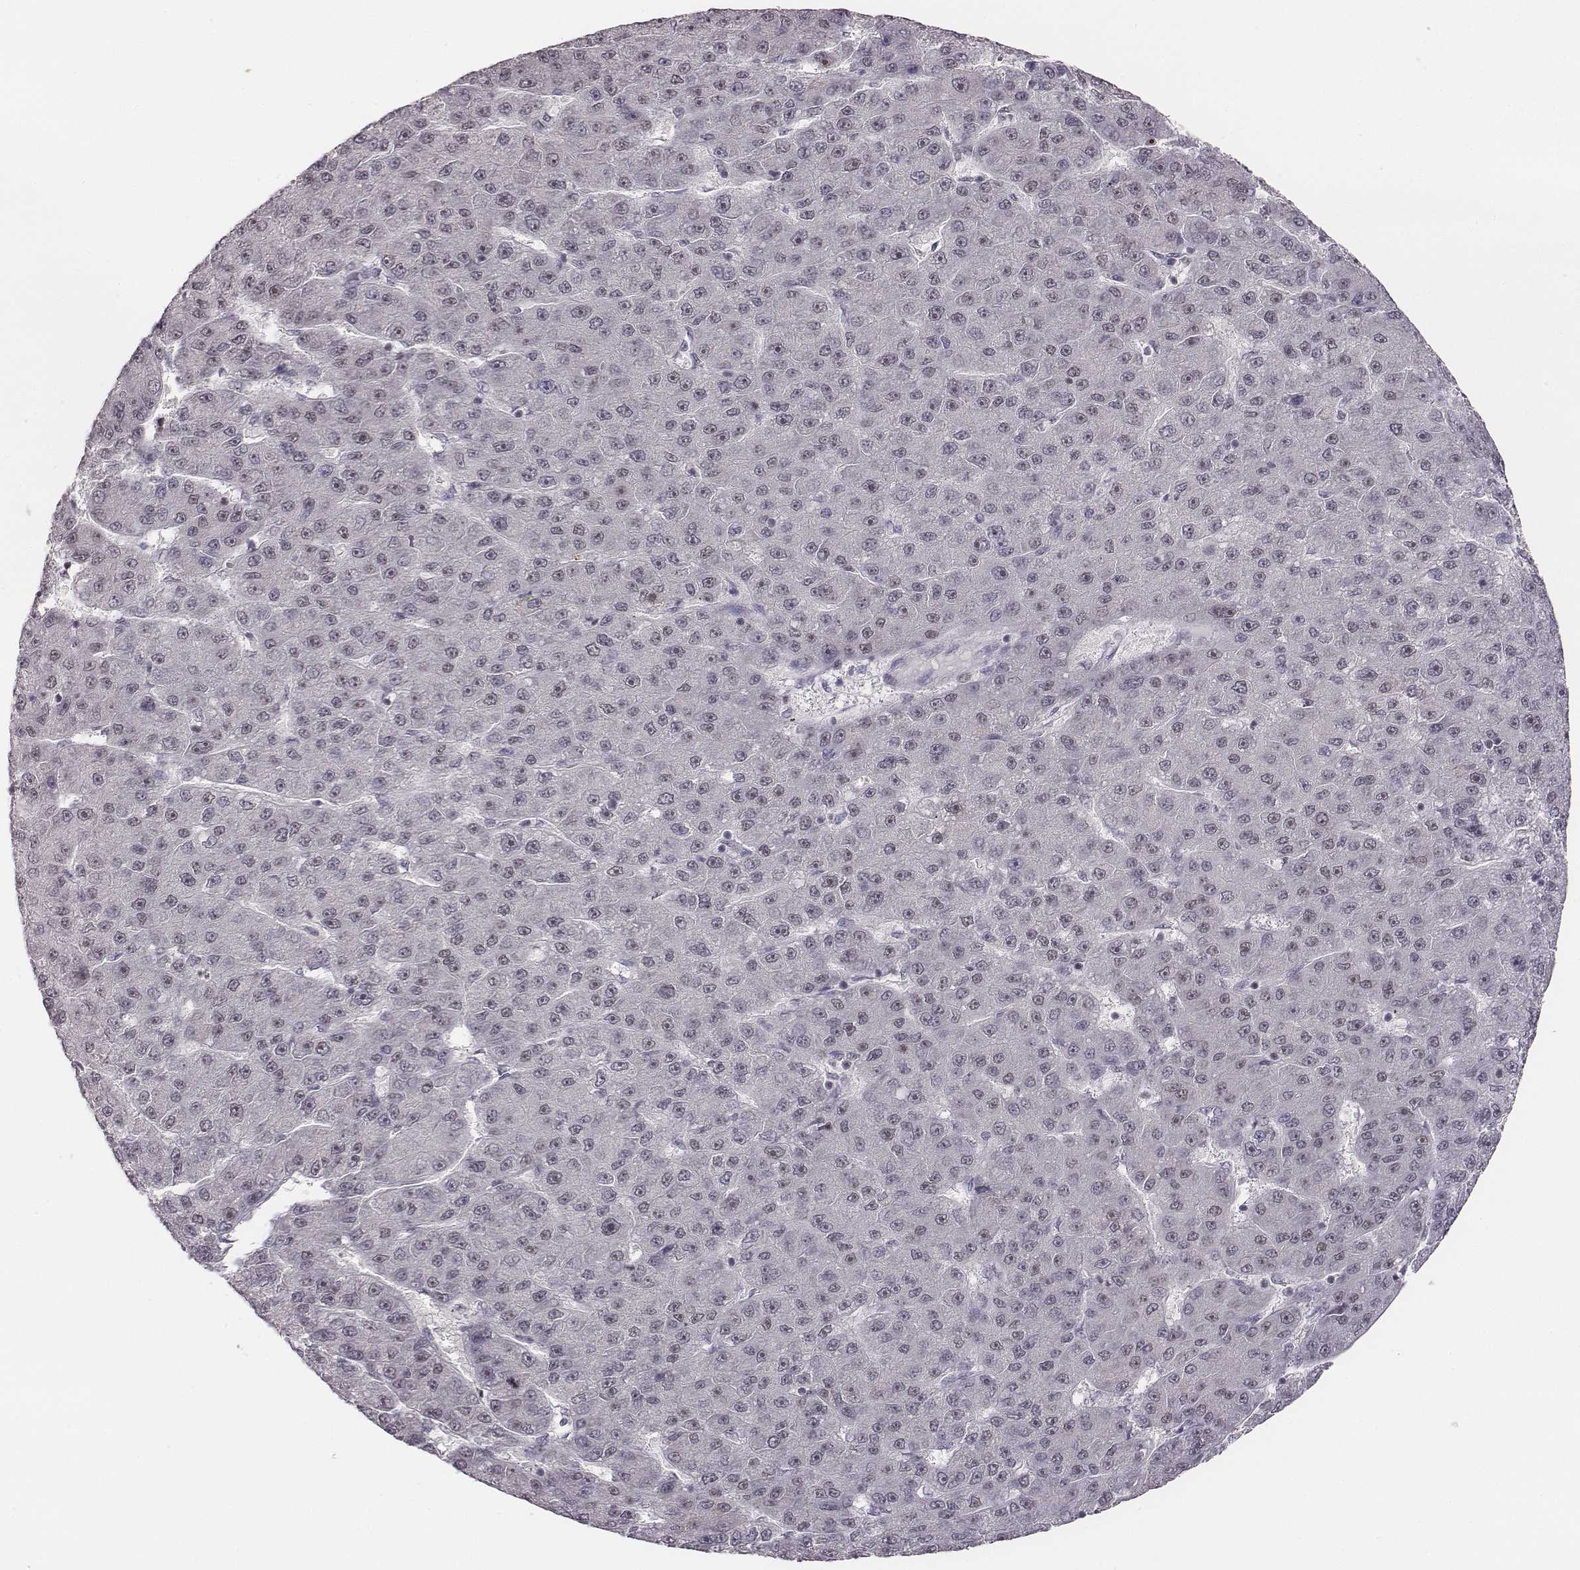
{"staining": {"intensity": "negative", "quantity": "none", "location": "none"}, "tissue": "liver cancer", "cell_type": "Tumor cells", "image_type": "cancer", "snomed": [{"axis": "morphology", "description": "Carcinoma, Hepatocellular, NOS"}, {"axis": "topography", "description": "Liver"}], "caption": "This is a image of IHC staining of liver hepatocellular carcinoma, which shows no staining in tumor cells.", "gene": "NIFK", "patient": {"sex": "male", "age": 67}}